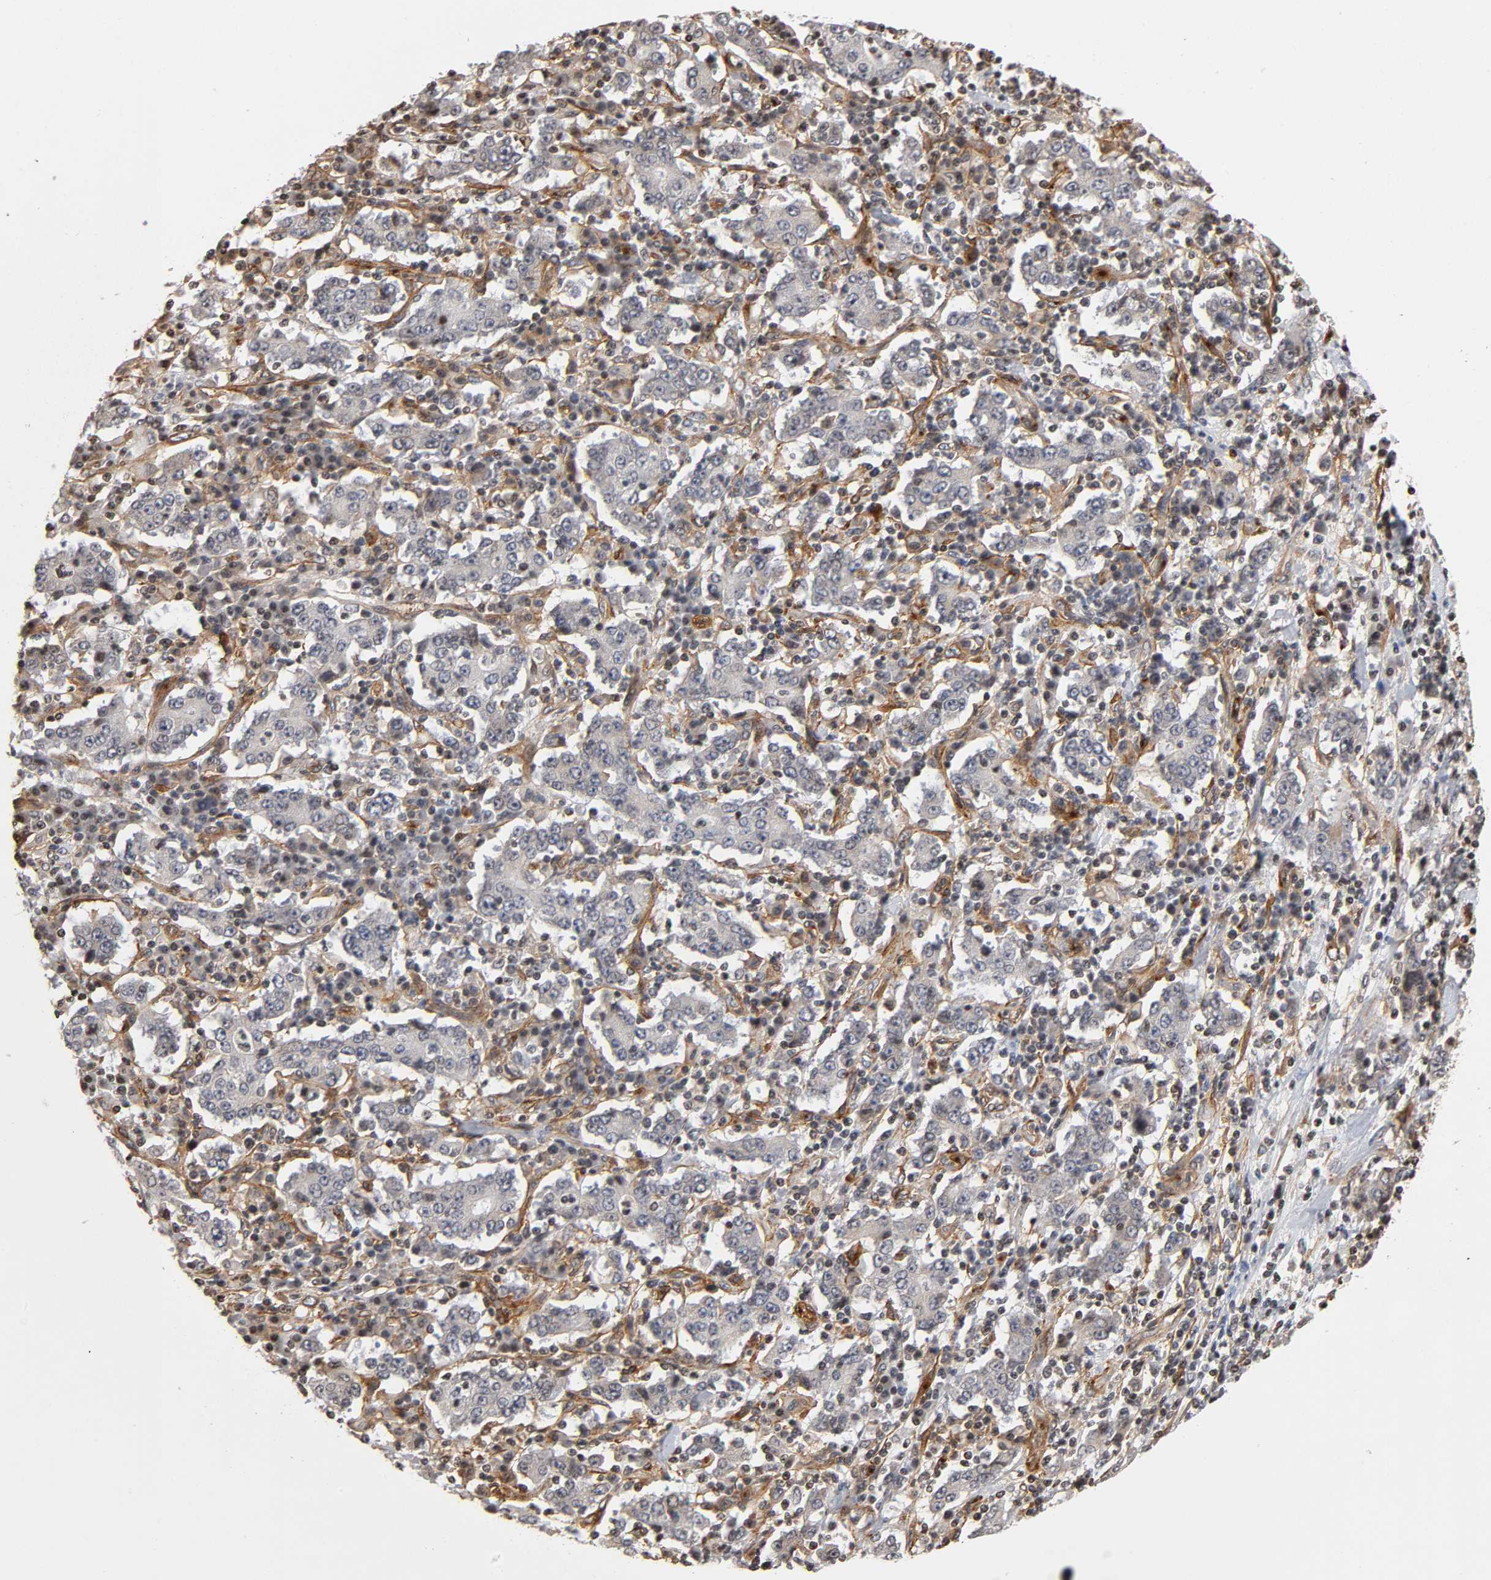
{"staining": {"intensity": "negative", "quantity": "none", "location": "none"}, "tissue": "stomach cancer", "cell_type": "Tumor cells", "image_type": "cancer", "snomed": [{"axis": "morphology", "description": "Normal tissue, NOS"}, {"axis": "morphology", "description": "Adenocarcinoma, NOS"}, {"axis": "topography", "description": "Stomach, upper"}, {"axis": "topography", "description": "Stomach"}], "caption": "IHC photomicrograph of neoplastic tissue: human stomach cancer (adenocarcinoma) stained with DAB reveals no significant protein expression in tumor cells.", "gene": "ITGAV", "patient": {"sex": "male", "age": 59}}